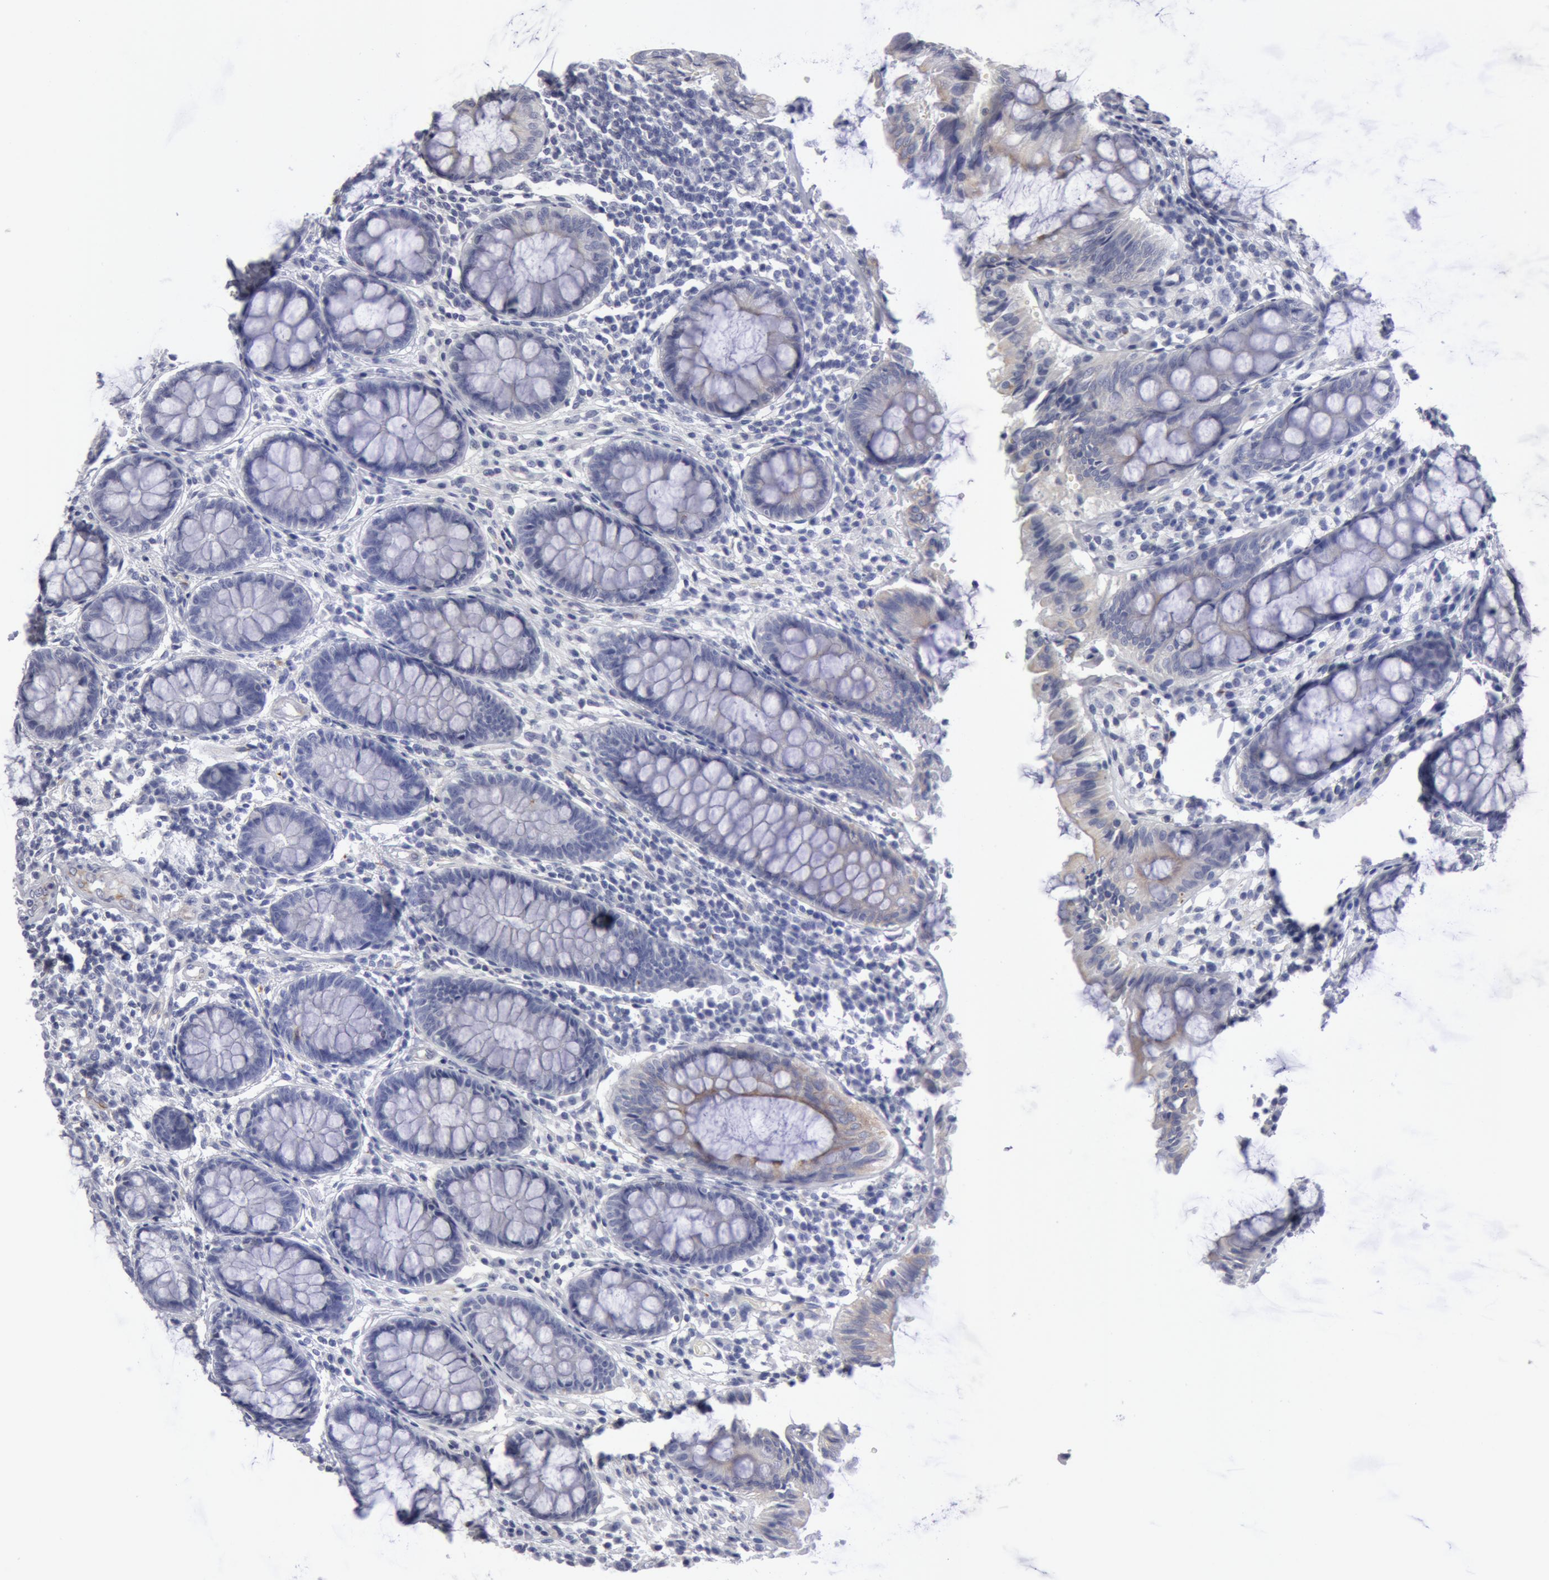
{"staining": {"intensity": "negative", "quantity": "none", "location": "none"}, "tissue": "rectum", "cell_type": "Glandular cells", "image_type": "normal", "snomed": [{"axis": "morphology", "description": "Normal tissue, NOS"}, {"axis": "topography", "description": "Rectum"}], "caption": "Rectum stained for a protein using immunohistochemistry (IHC) reveals no staining glandular cells.", "gene": "SMC1B", "patient": {"sex": "female", "age": 66}}